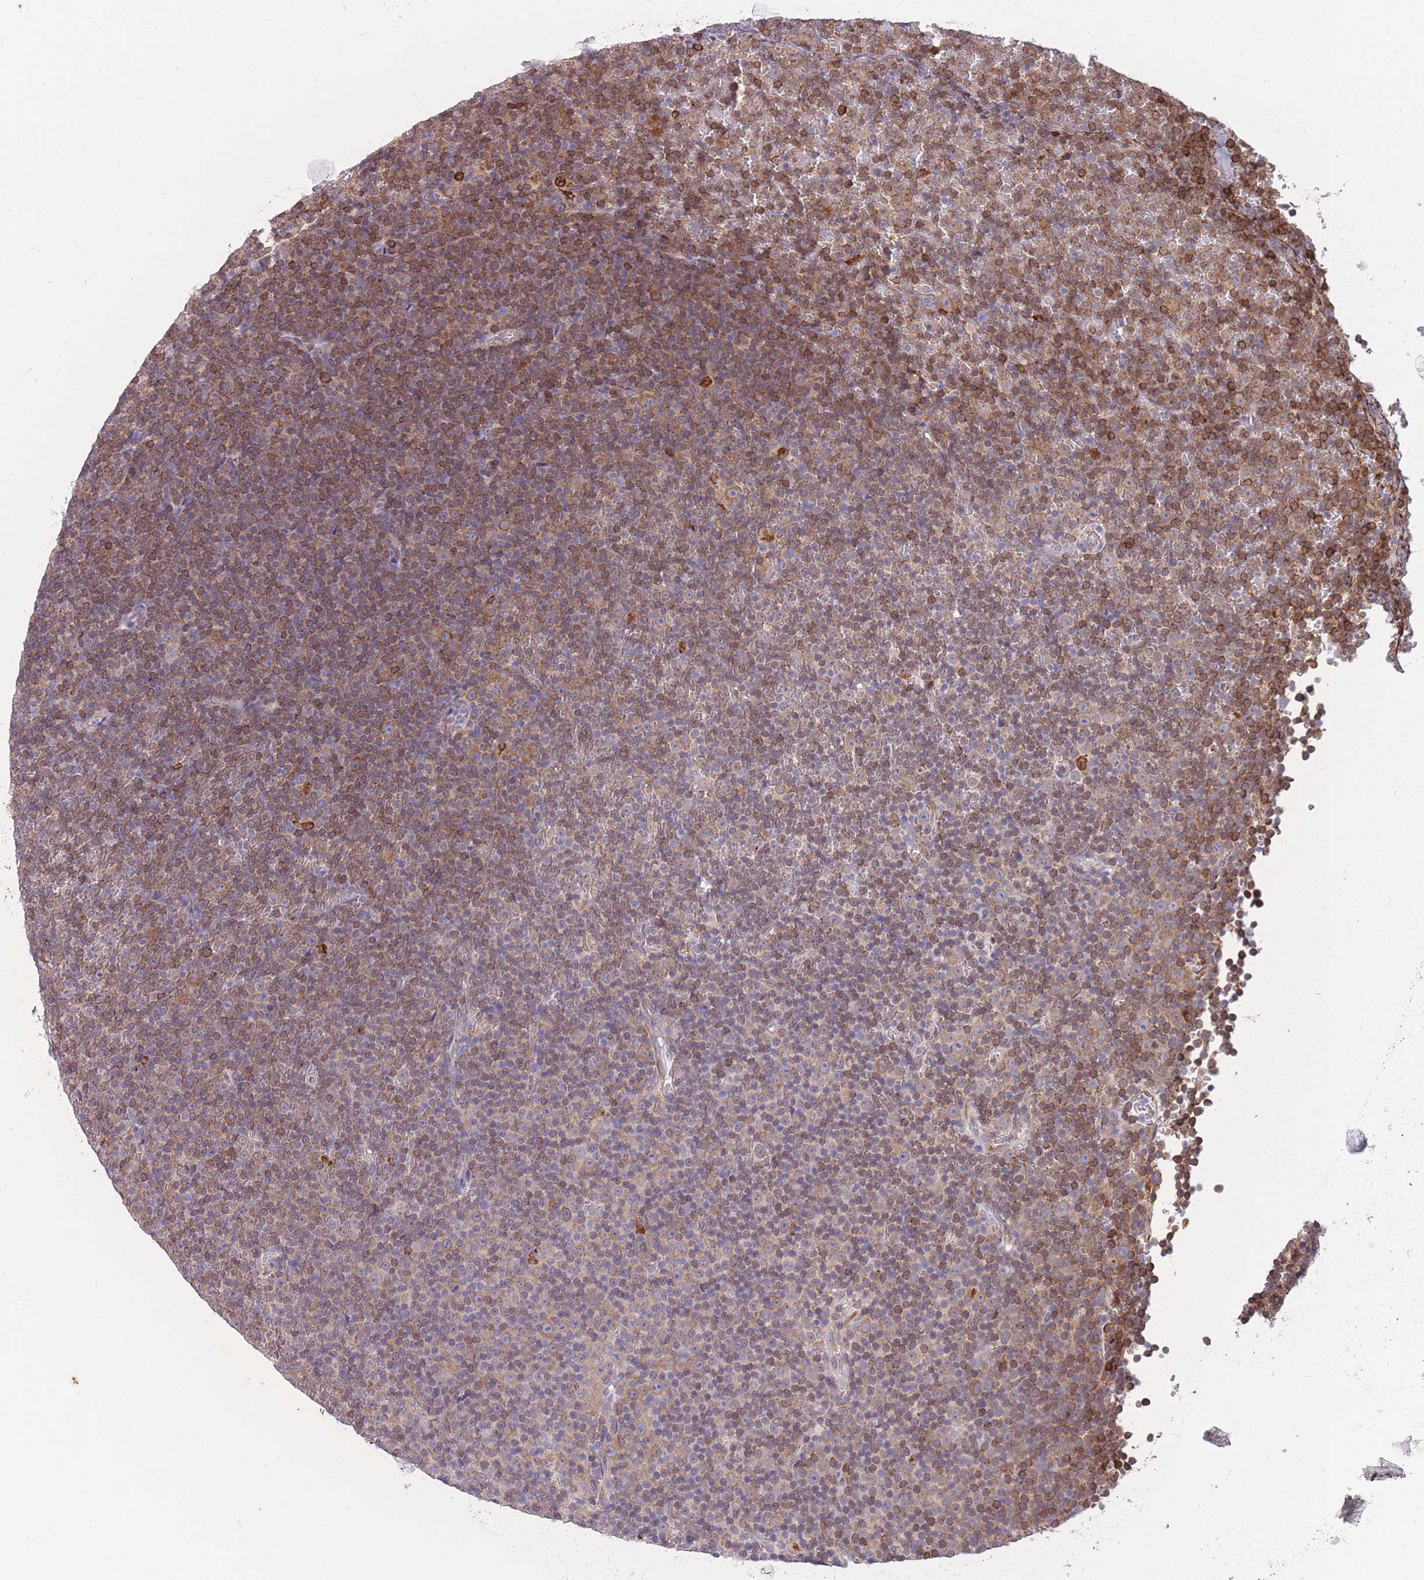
{"staining": {"intensity": "moderate", "quantity": "25%-75%", "location": "cytoplasmic/membranous"}, "tissue": "lymphoma", "cell_type": "Tumor cells", "image_type": "cancer", "snomed": [{"axis": "morphology", "description": "Malignant lymphoma, non-Hodgkin's type, Low grade"}, {"axis": "topography", "description": "Lymph node"}], "caption": "A micrograph of human malignant lymphoma, non-Hodgkin's type (low-grade) stained for a protein shows moderate cytoplasmic/membranous brown staining in tumor cells. (brown staining indicates protein expression, while blue staining denotes nuclei).", "gene": "TMEM121", "patient": {"sex": "female", "age": 67}}